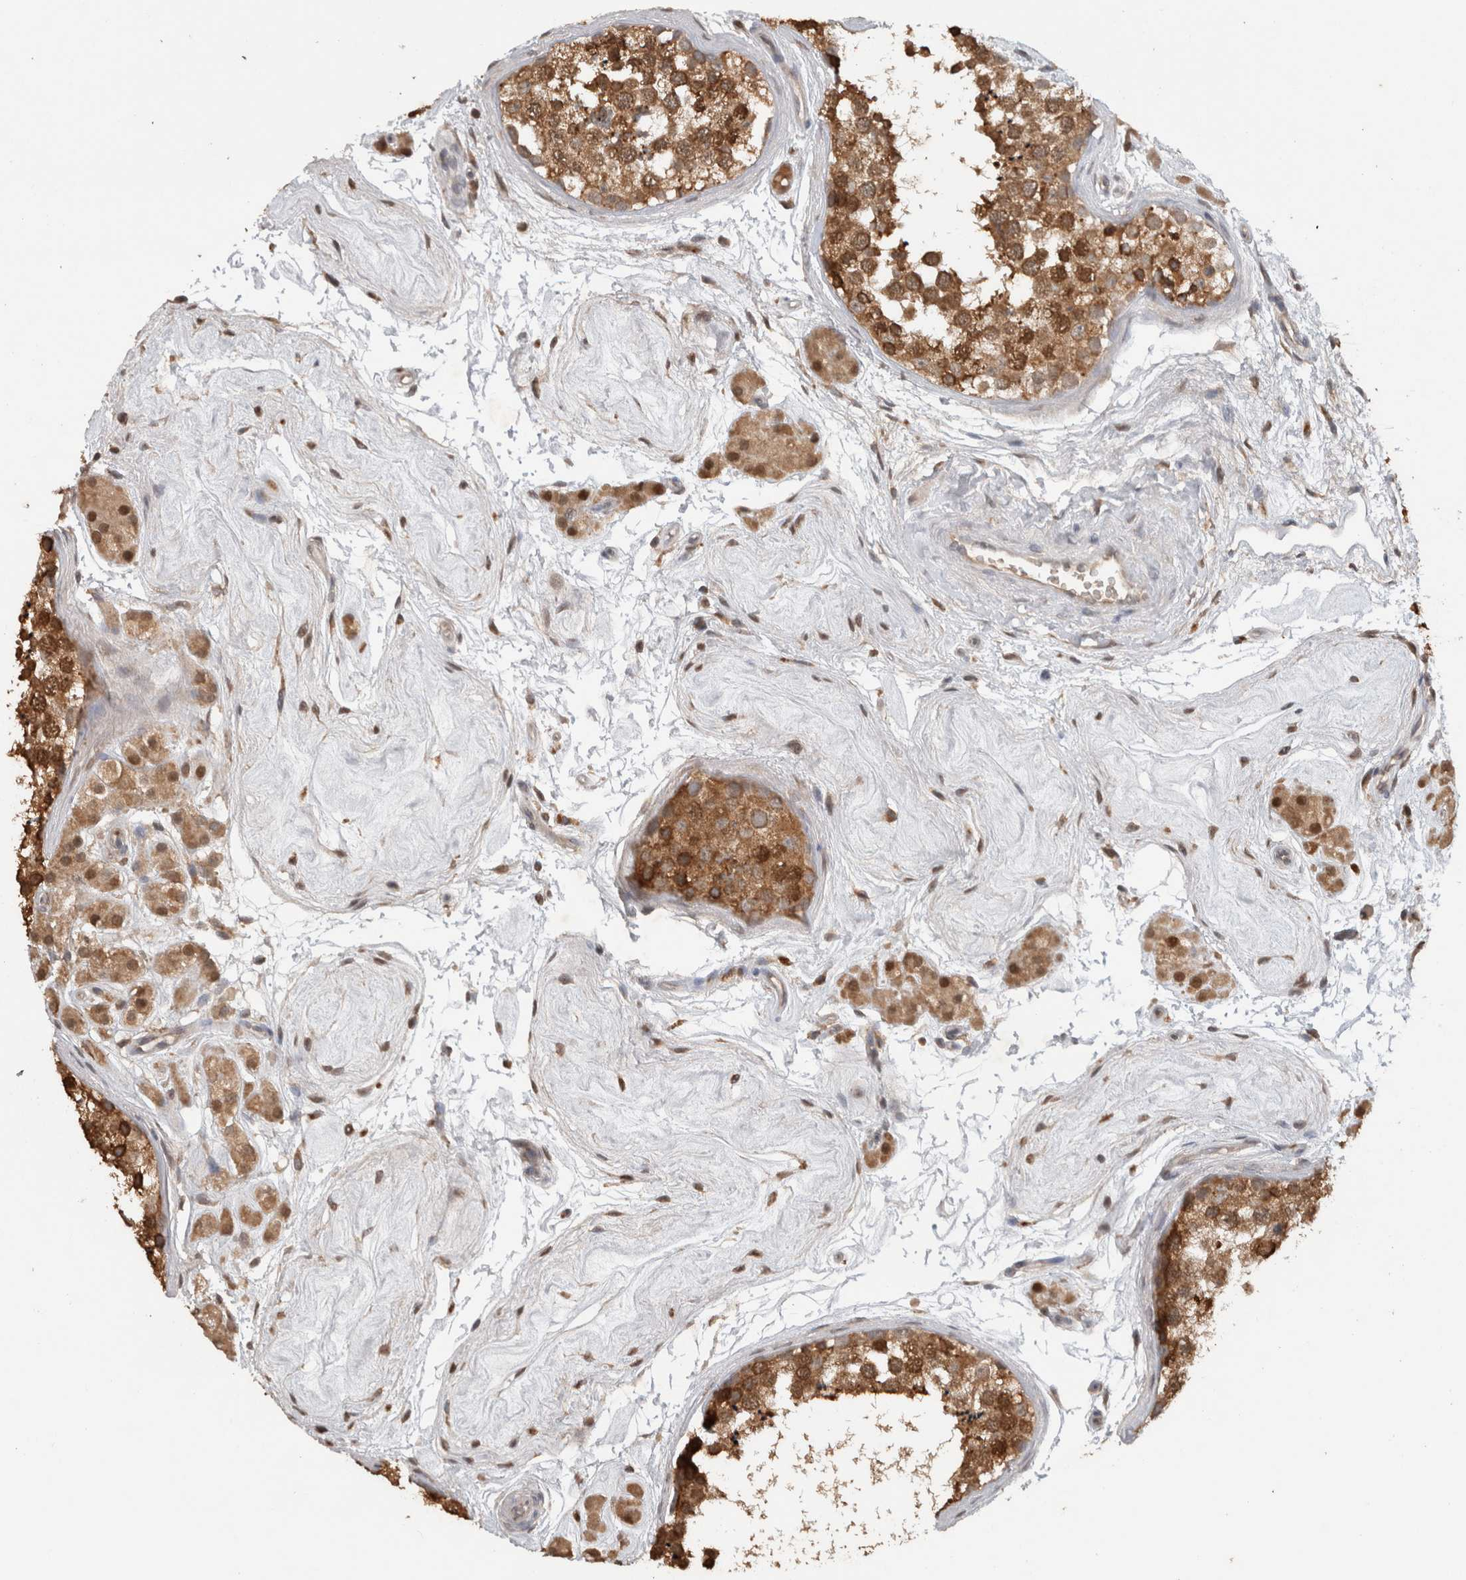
{"staining": {"intensity": "strong", "quantity": ">75%", "location": "cytoplasmic/membranous,nuclear"}, "tissue": "testis", "cell_type": "Cells in seminiferous ducts", "image_type": "normal", "snomed": [{"axis": "morphology", "description": "Normal tissue, NOS"}, {"axis": "topography", "description": "Testis"}], "caption": "Protein positivity by immunohistochemistry (IHC) exhibits strong cytoplasmic/membranous,nuclear positivity in approximately >75% of cells in seminiferous ducts in unremarkable testis. (Stains: DAB in brown, nuclei in blue, Microscopy: brightfield microscopy at high magnification).", "gene": "ADGRL3", "patient": {"sex": "male", "age": 56}}